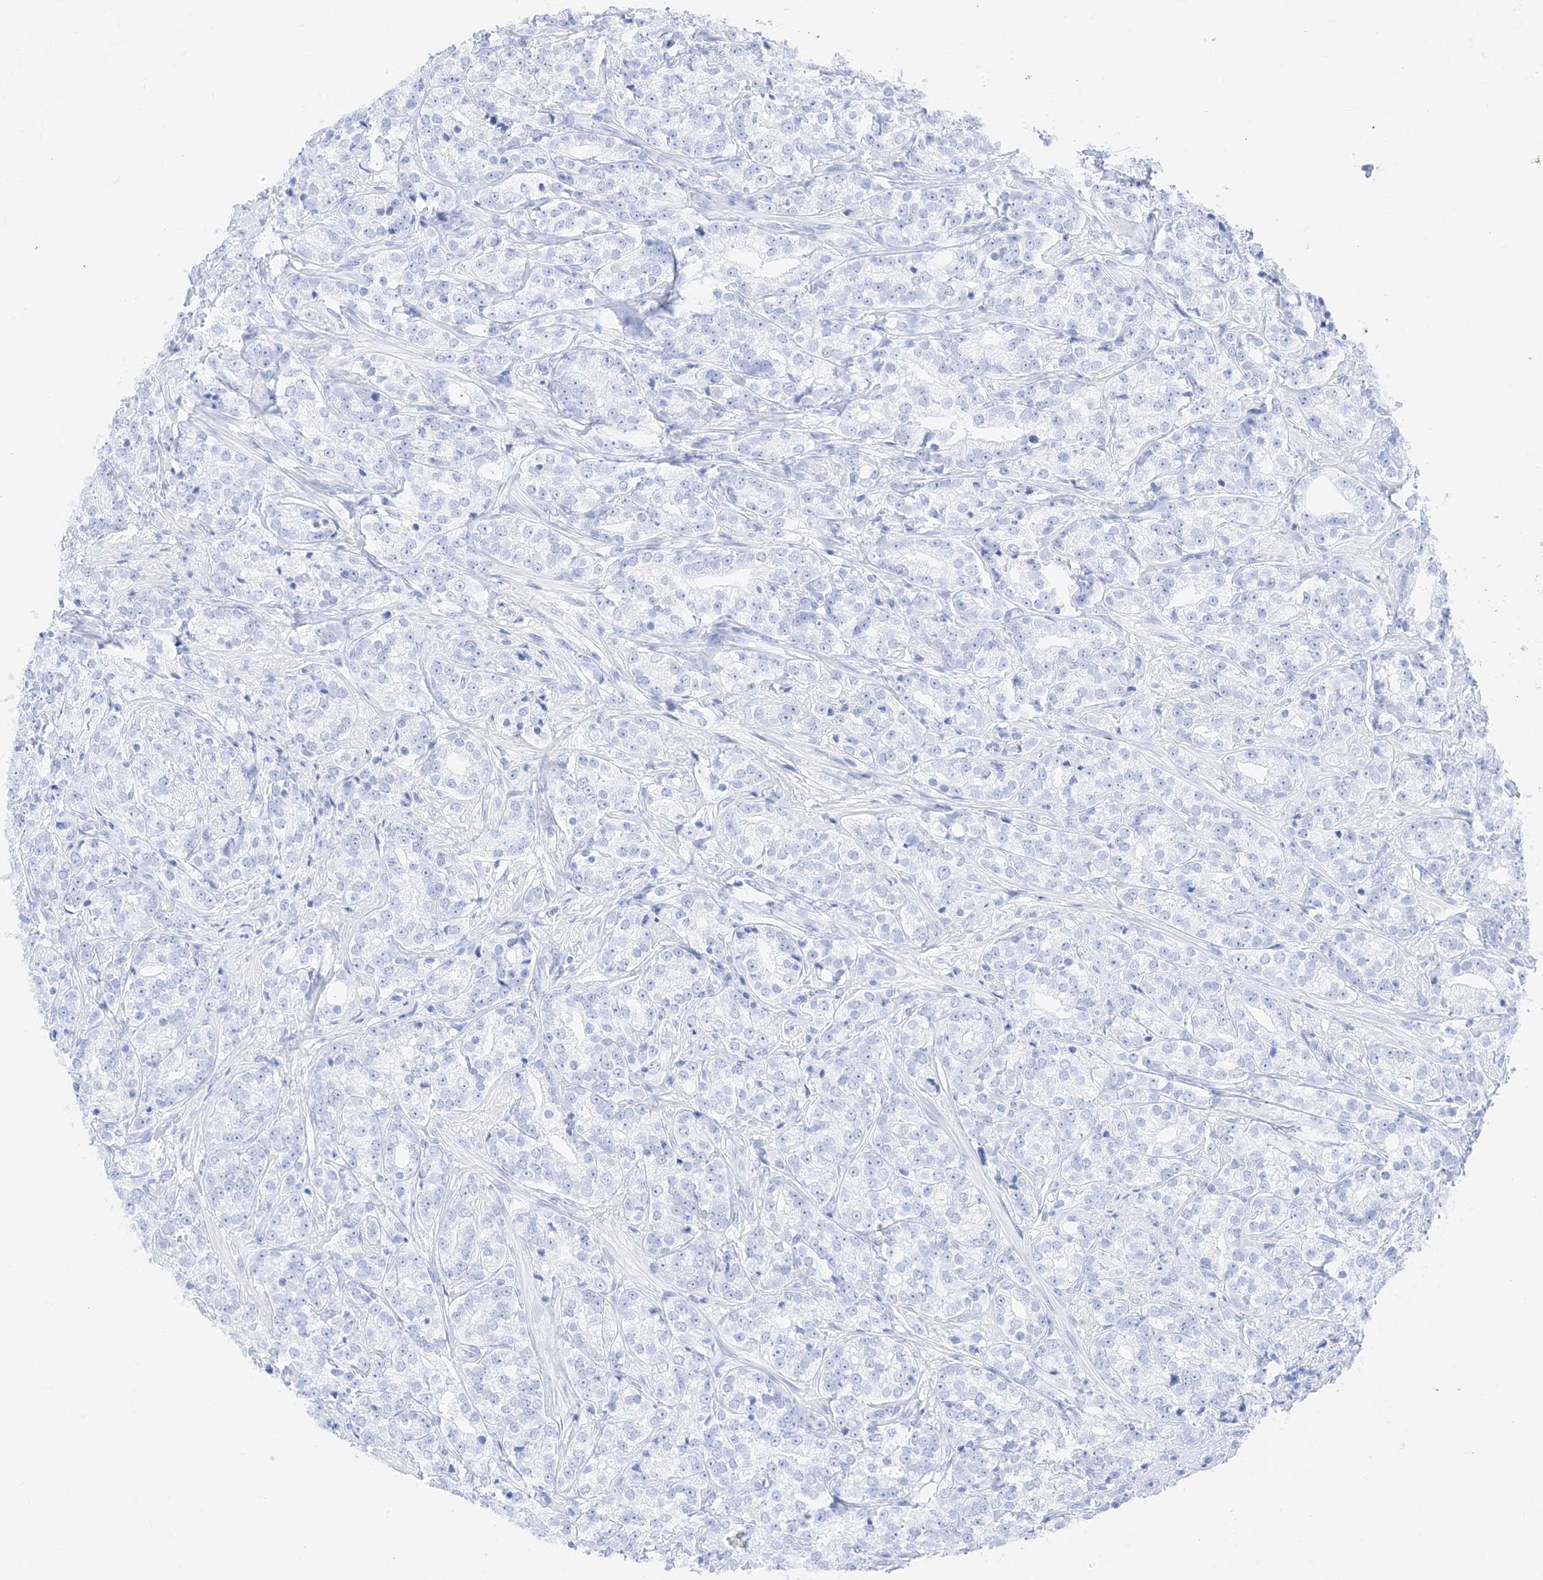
{"staining": {"intensity": "negative", "quantity": "none", "location": "none"}, "tissue": "prostate cancer", "cell_type": "Tumor cells", "image_type": "cancer", "snomed": [{"axis": "morphology", "description": "Adenocarcinoma, High grade"}, {"axis": "topography", "description": "Prostate"}], "caption": "Prostate cancer (high-grade adenocarcinoma) was stained to show a protein in brown. There is no significant positivity in tumor cells.", "gene": "MUC17", "patient": {"sex": "male", "age": 69}}